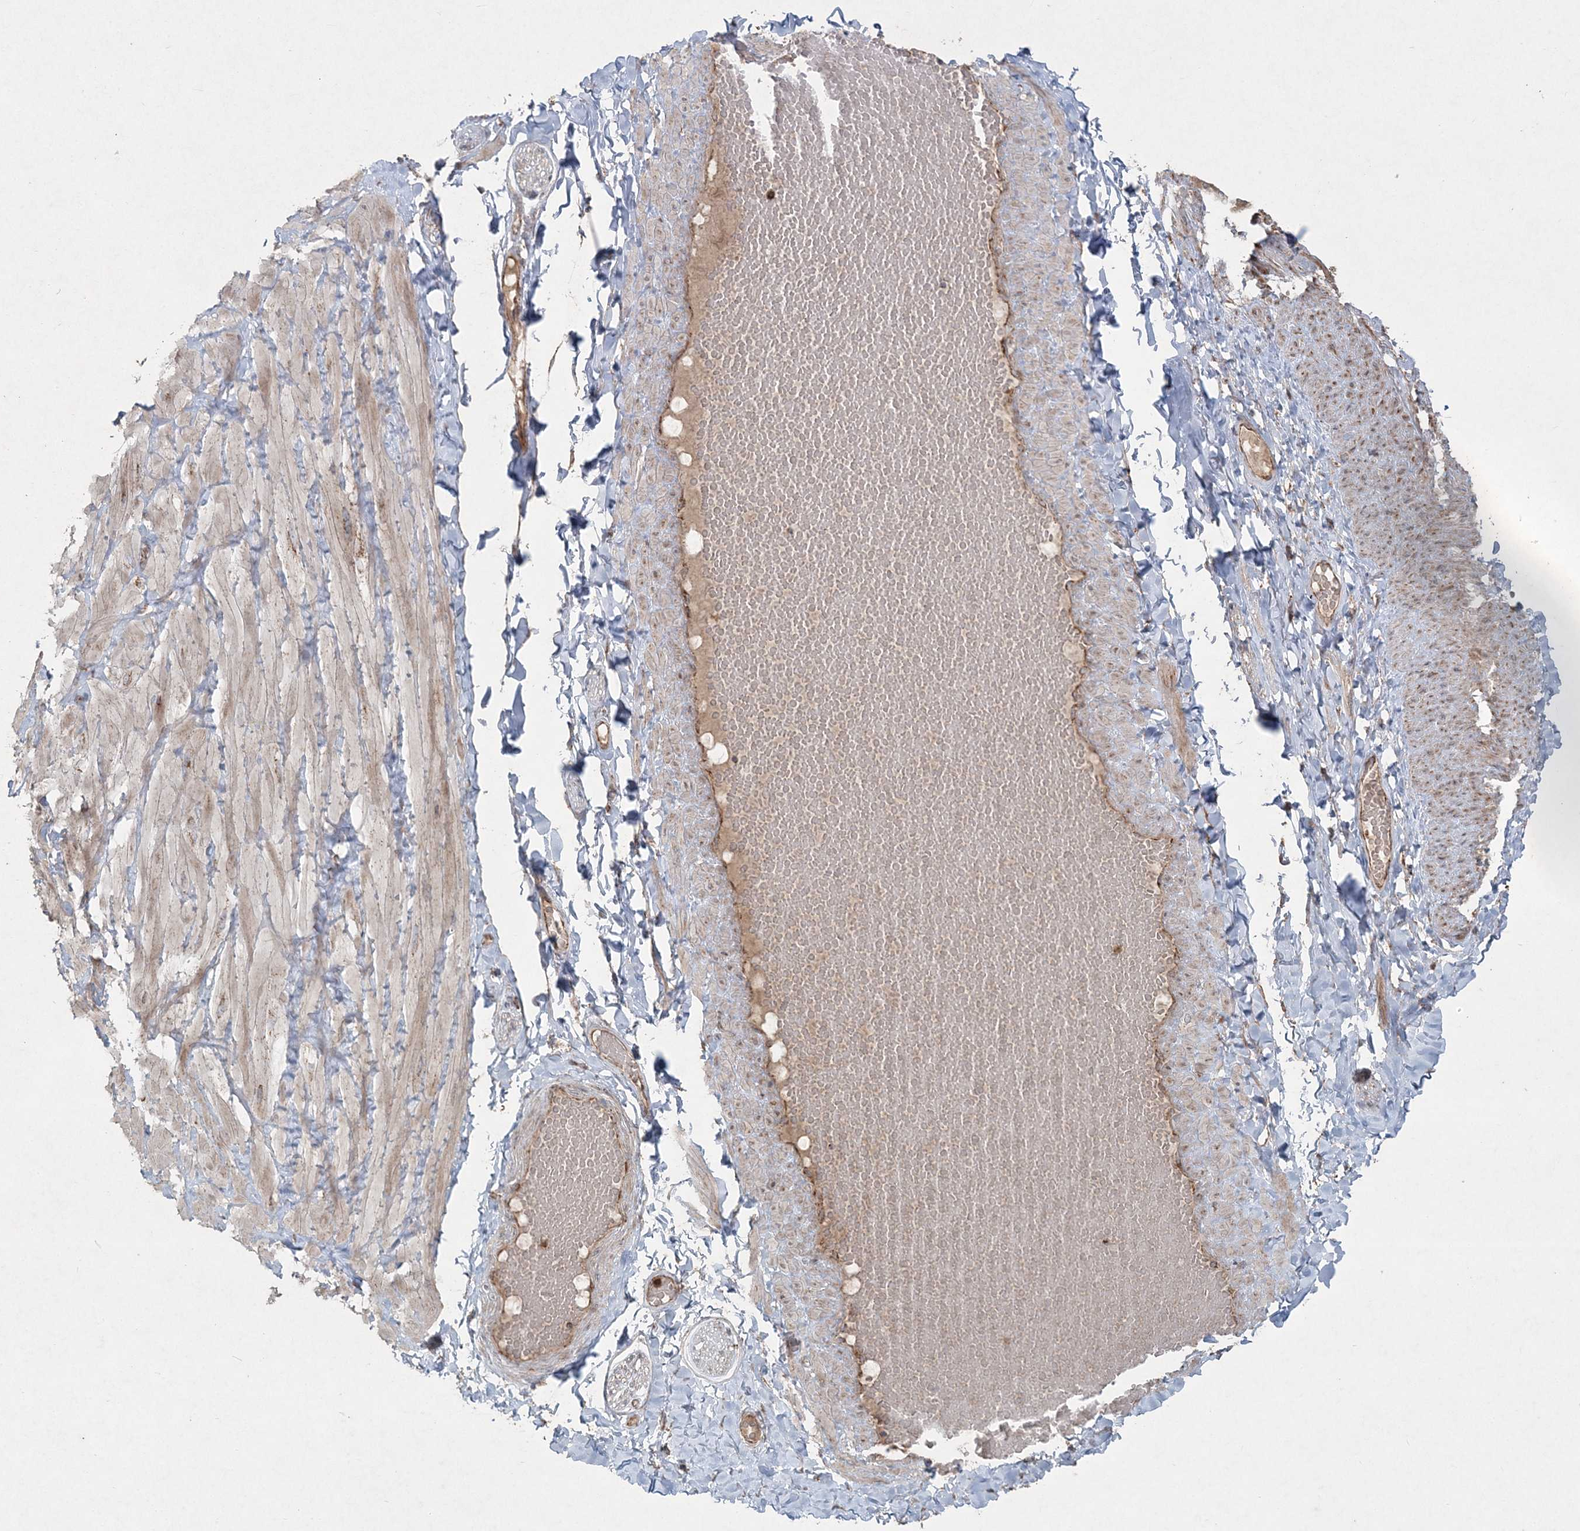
{"staining": {"intensity": "weak", "quantity": ">75%", "location": "cytoplasmic/membranous"}, "tissue": "adipose tissue", "cell_type": "Adipocytes", "image_type": "normal", "snomed": [{"axis": "morphology", "description": "Normal tissue, NOS"}, {"axis": "topography", "description": "Adipose tissue"}, {"axis": "topography", "description": "Vascular tissue"}, {"axis": "topography", "description": "Peripheral nerve tissue"}], "caption": "IHC histopathology image of benign adipose tissue: human adipose tissue stained using IHC displays low levels of weak protein expression localized specifically in the cytoplasmic/membranous of adipocytes, appearing as a cytoplasmic/membranous brown color.", "gene": "LRPPRC", "patient": {"sex": "male", "age": 25}}